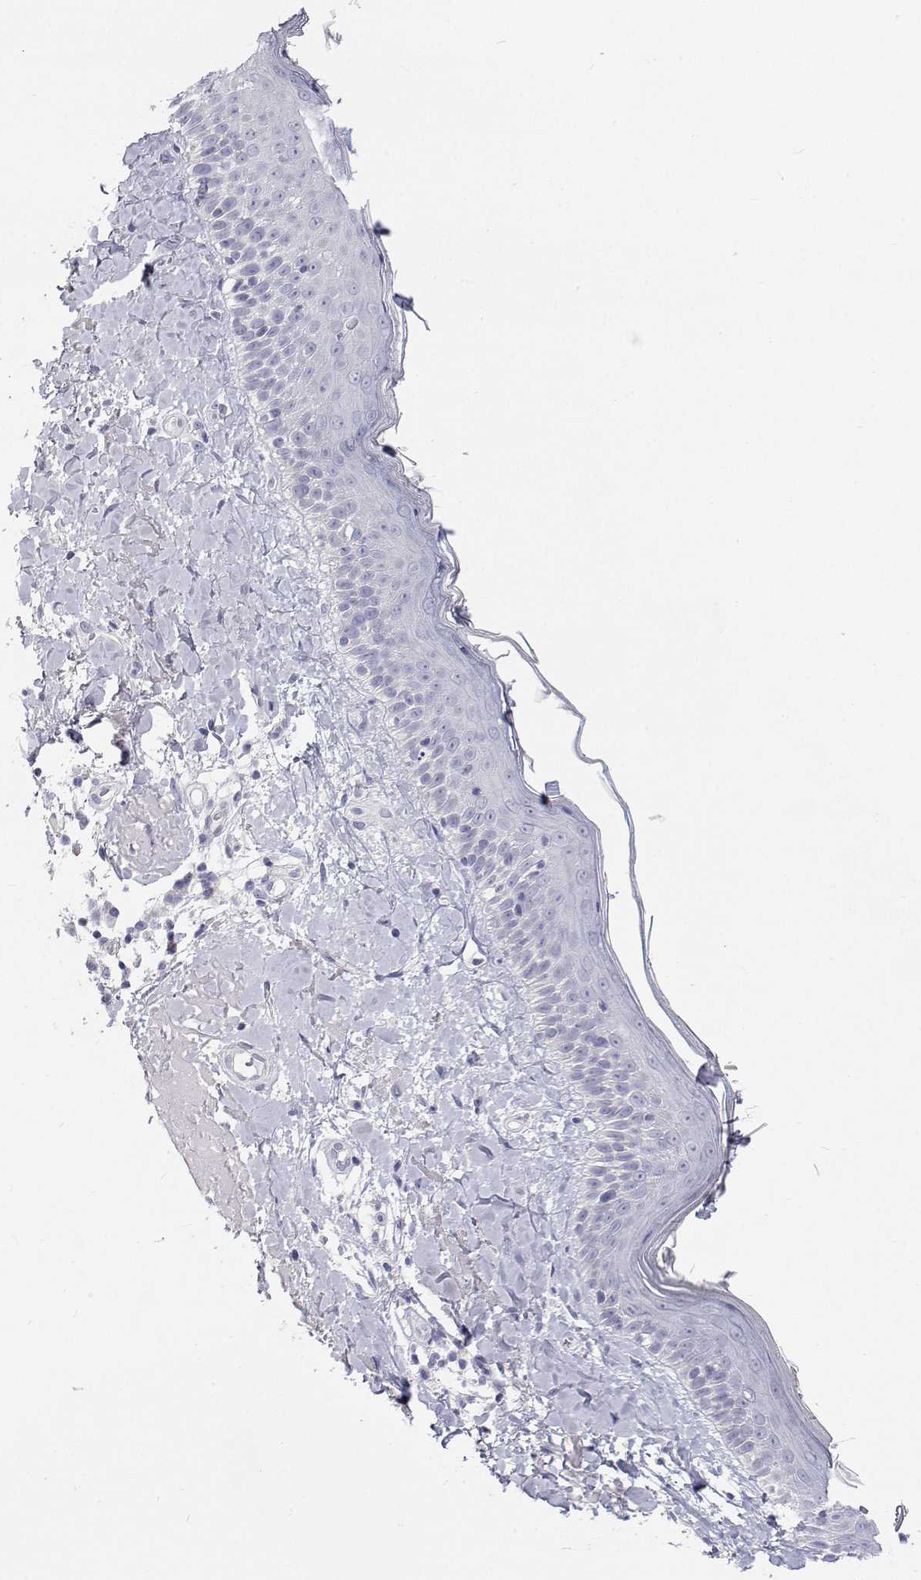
{"staining": {"intensity": "negative", "quantity": "none", "location": "none"}, "tissue": "skin", "cell_type": "Fibroblasts", "image_type": "normal", "snomed": [{"axis": "morphology", "description": "Normal tissue, NOS"}, {"axis": "topography", "description": "Skin"}], "caption": "This is a micrograph of immunohistochemistry (IHC) staining of unremarkable skin, which shows no staining in fibroblasts.", "gene": "NCR2", "patient": {"sex": "male", "age": 73}}